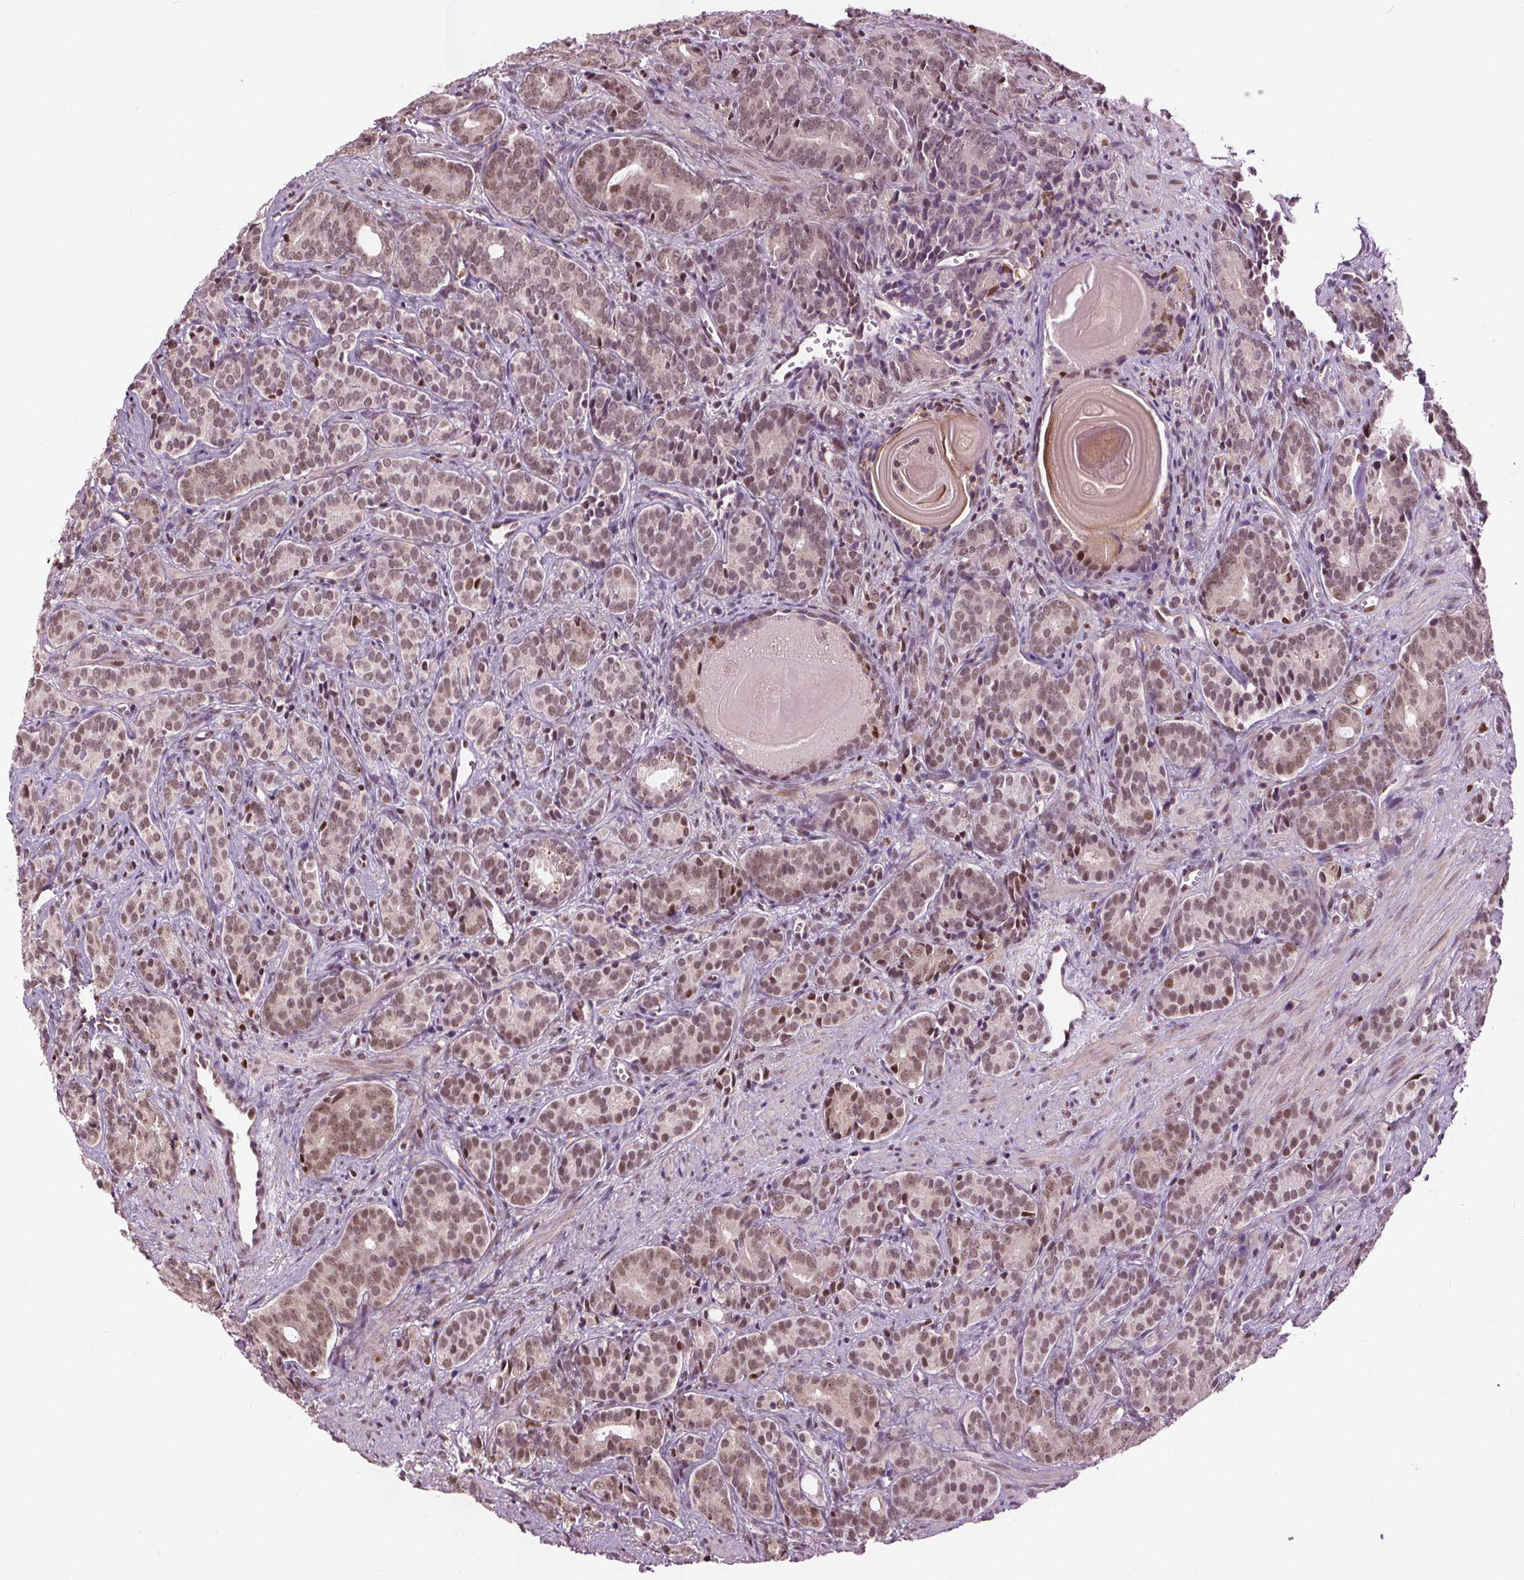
{"staining": {"intensity": "moderate", "quantity": ">75%", "location": "nuclear"}, "tissue": "prostate cancer", "cell_type": "Tumor cells", "image_type": "cancer", "snomed": [{"axis": "morphology", "description": "Adenocarcinoma, High grade"}, {"axis": "topography", "description": "Prostate"}], "caption": "Moderate nuclear expression is present in approximately >75% of tumor cells in adenocarcinoma (high-grade) (prostate). The staining was performed using DAB (3,3'-diaminobenzidine), with brown indicating positive protein expression. Nuclei are stained blue with hematoxylin.", "gene": "DDX11", "patient": {"sex": "male", "age": 84}}